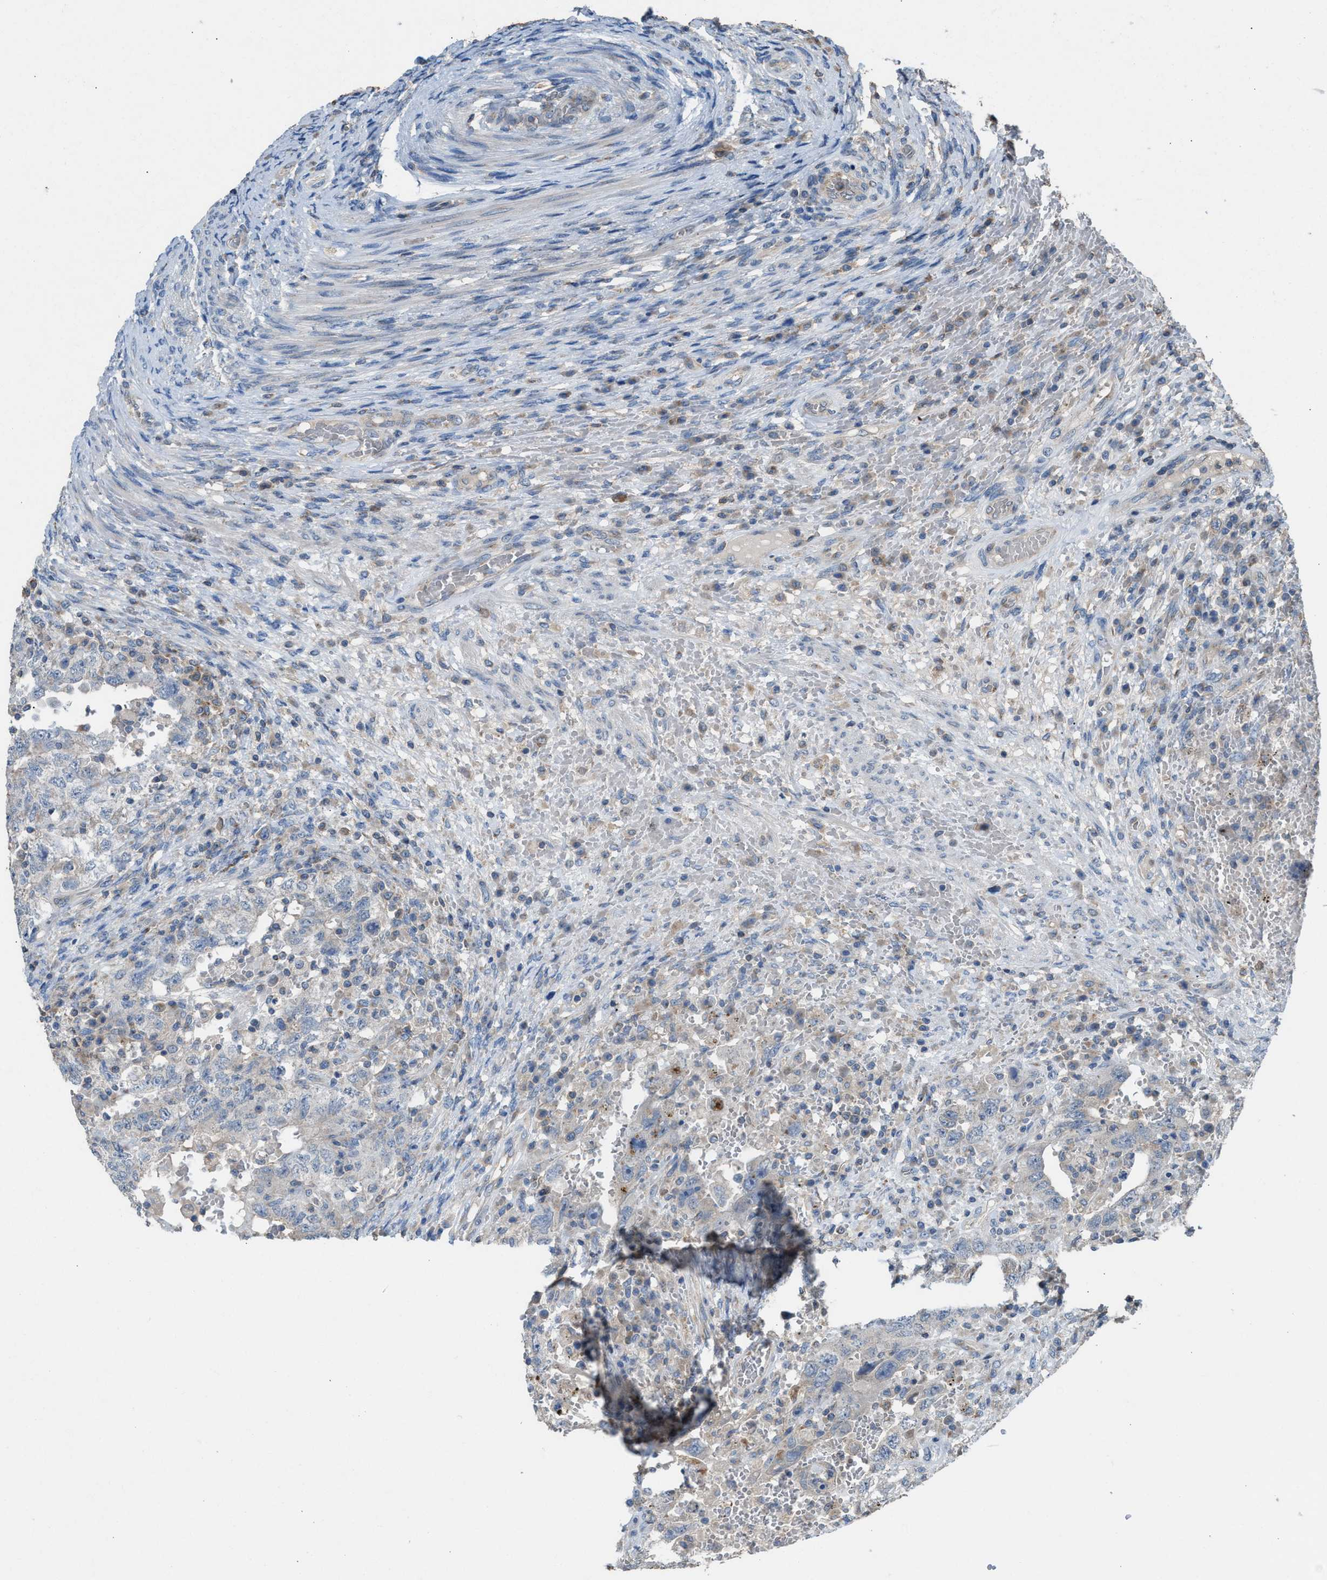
{"staining": {"intensity": "negative", "quantity": "none", "location": "none"}, "tissue": "testis cancer", "cell_type": "Tumor cells", "image_type": "cancer", "snomed": [{"axis": "morphology", "description": "Carcinoma, Embryonal, NOS"}, {"axis": "topography", "description": "Testis"}], "caption": "High power microscopy micrograph of an IHC photomicrograph of testis cancer (embryonal carcinoma), revealing no significant staining in tumor cells.", "gene": "TPK1", "patient": {"sex": "male", "age": 26}}